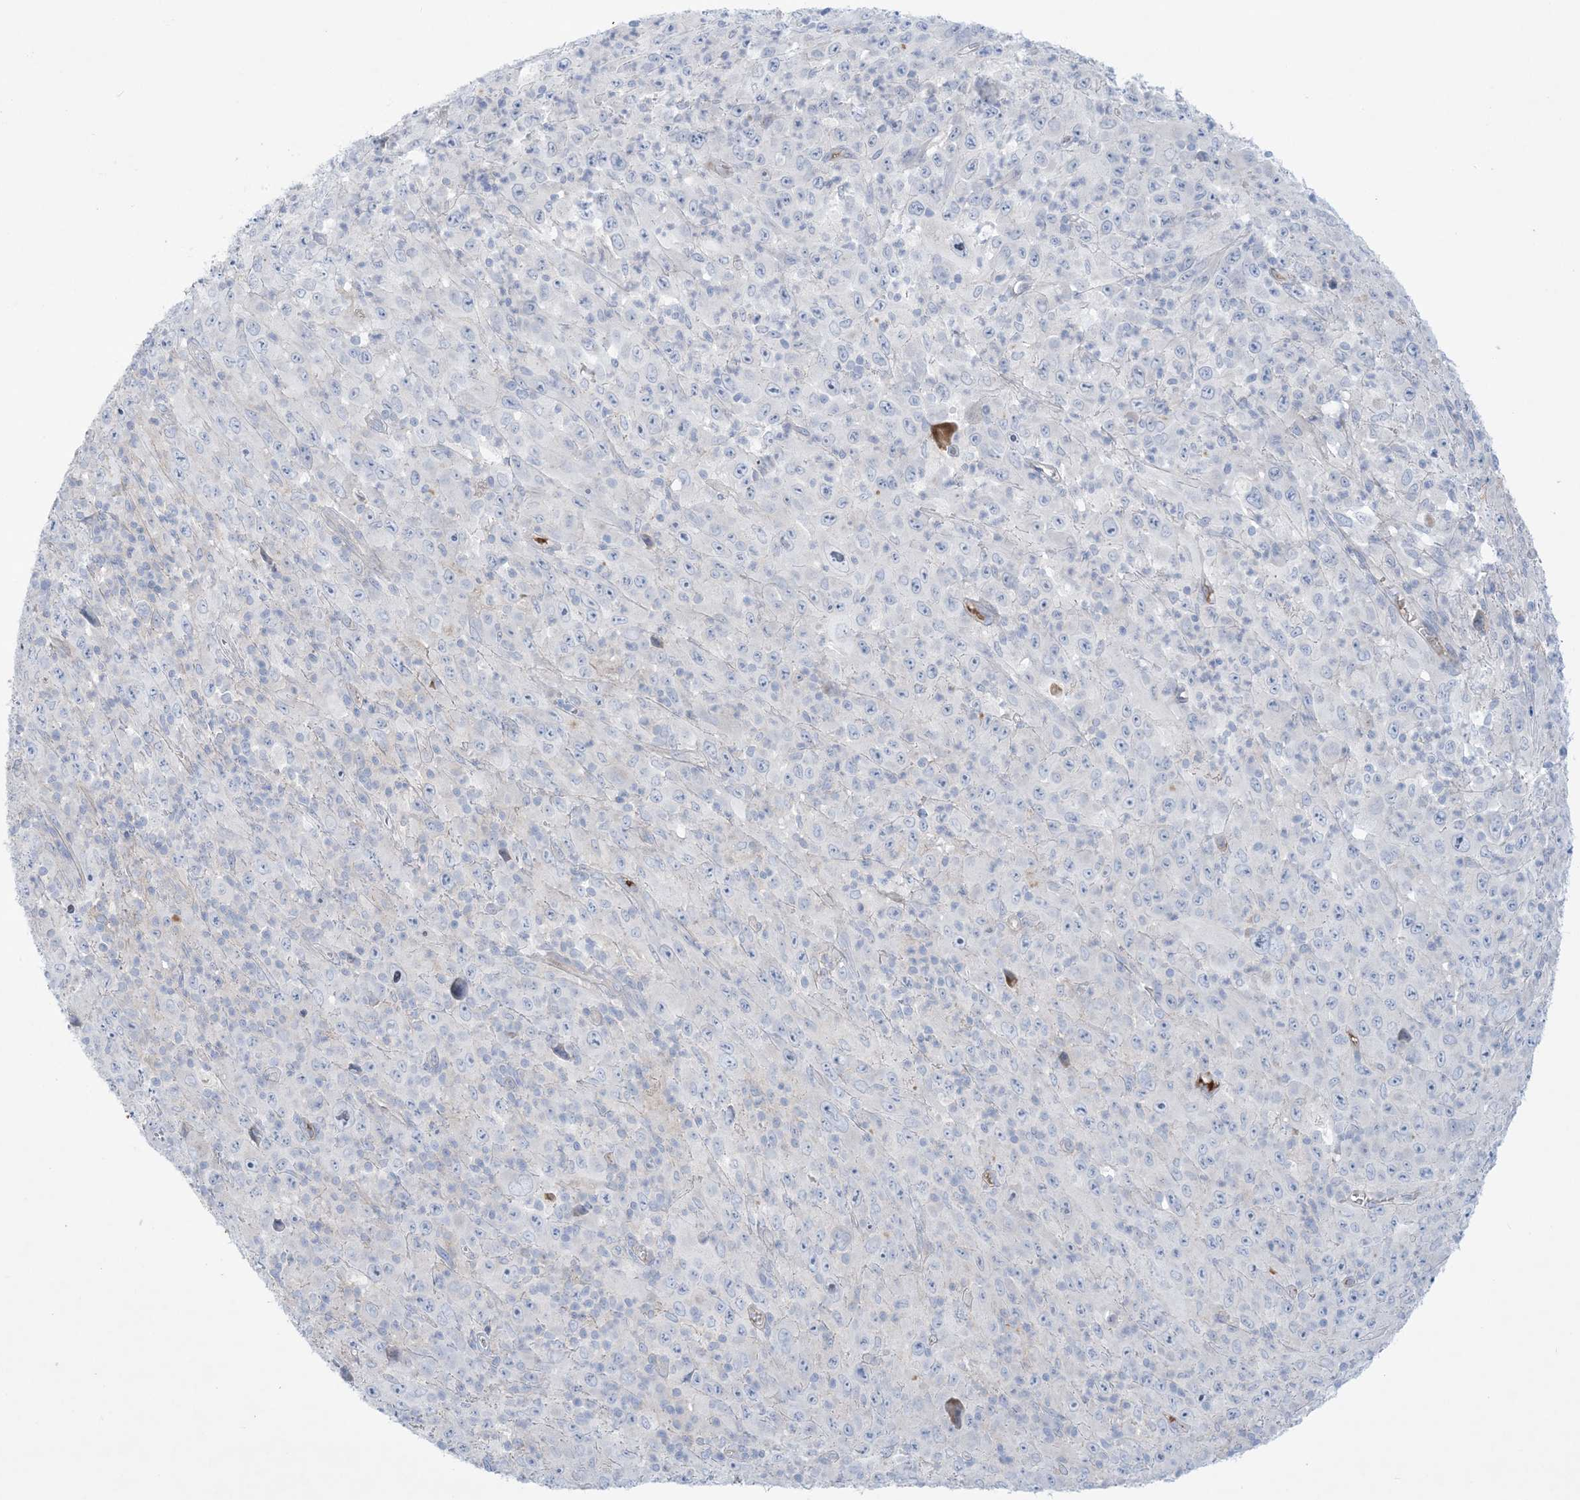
{"staining": {"intensity": "negative", "quantity": "none", "location": "none"}, "tissue": "melanoma", "cell_type": "Tumor cells", "image_type": "cancer", "snomed": [{"axis": "morphology", "description": "Malignant melanoma, Metastatic site"}, {"axis": "topography", "description": "Skin"}], "caption": "Immunohistochemical staining of melanoma displays no significant expression in tumor cells.", "gene": "ATP11C", "patient": {"sex": "female", "age": 56}}